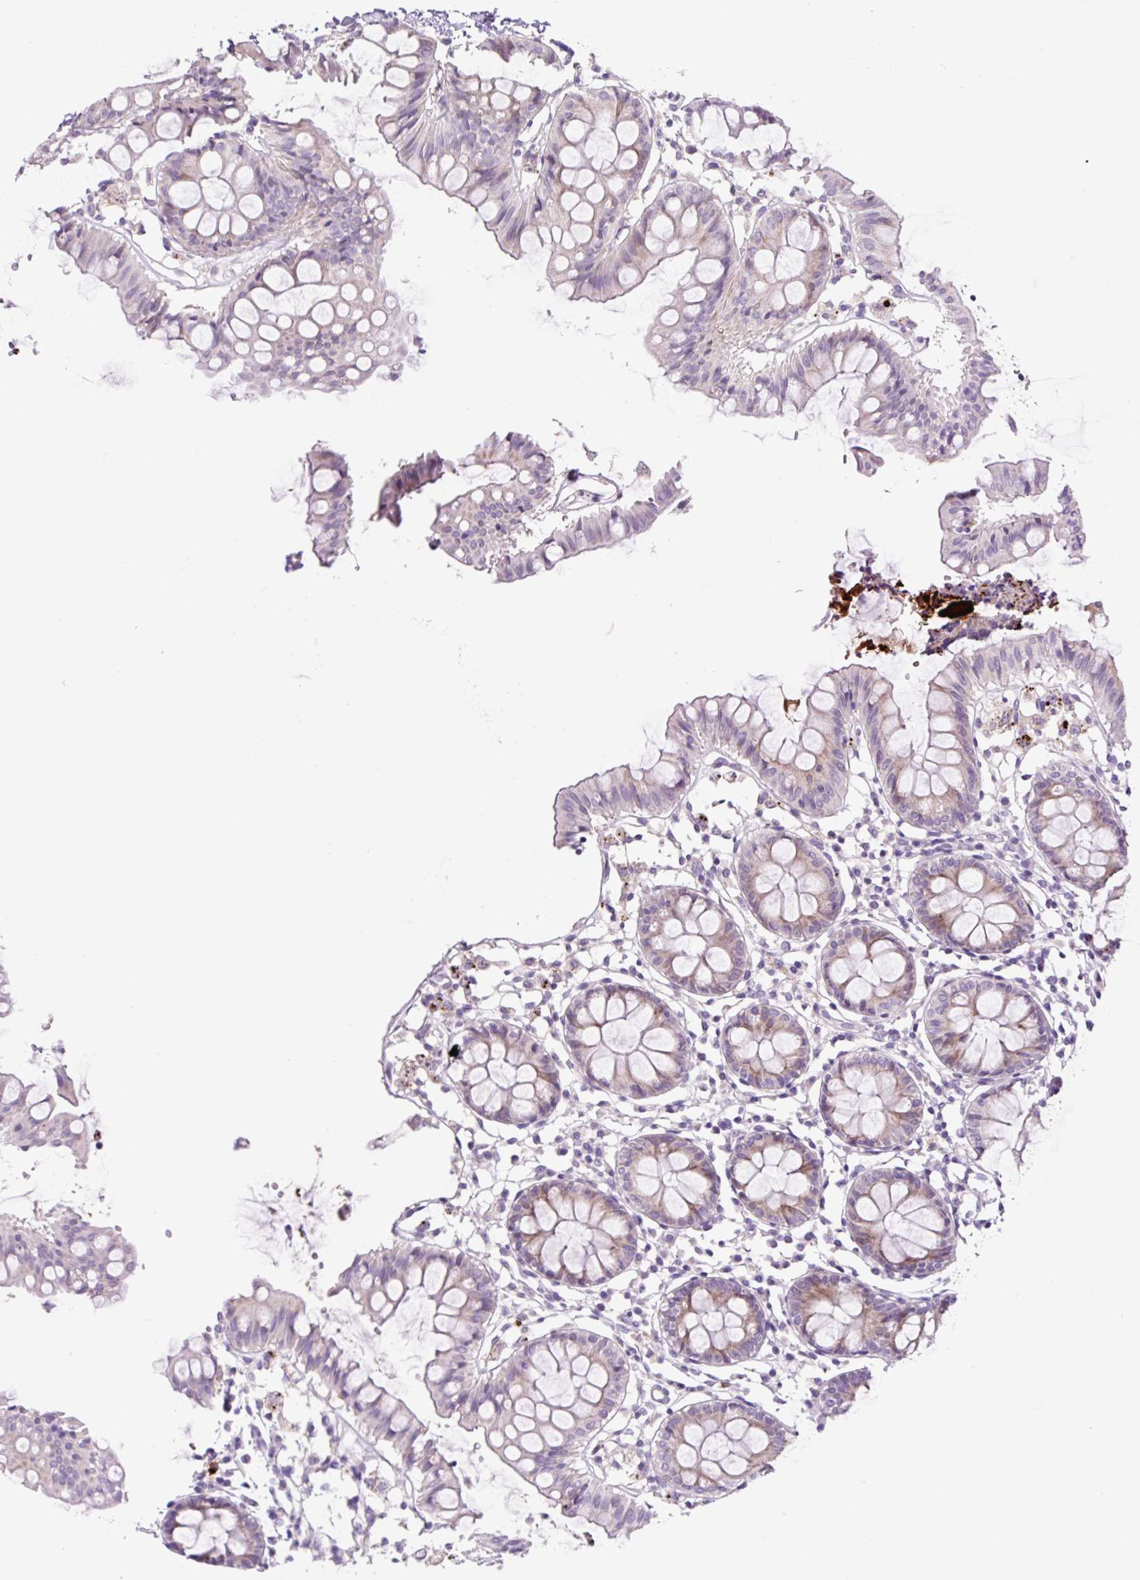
{"staining": {"intensity": "moderate", "quantity": "<25%", "location": "cytoplasmic/membranous"}, "tissue": "colon", "cell_type": "Endothelial cells", "image_type": "normal", "snomed": [{"axis": "morphology", "description": "Normal tissue, NOS"}, {"axis": "topography", "description": "Colon"}], "caption": "IHC histopathology image of unremarkable colon: colon stained using immunohistochemistry (IHC) demonstrates low levels of moderate protein expression localized specifically in the cytoplasmic/membranous of endothelial cells, appearing as a cytoplasmic/membranous brown color.", "gene": "OGDHL", "patient": {"sex": "female", "age": 84}}